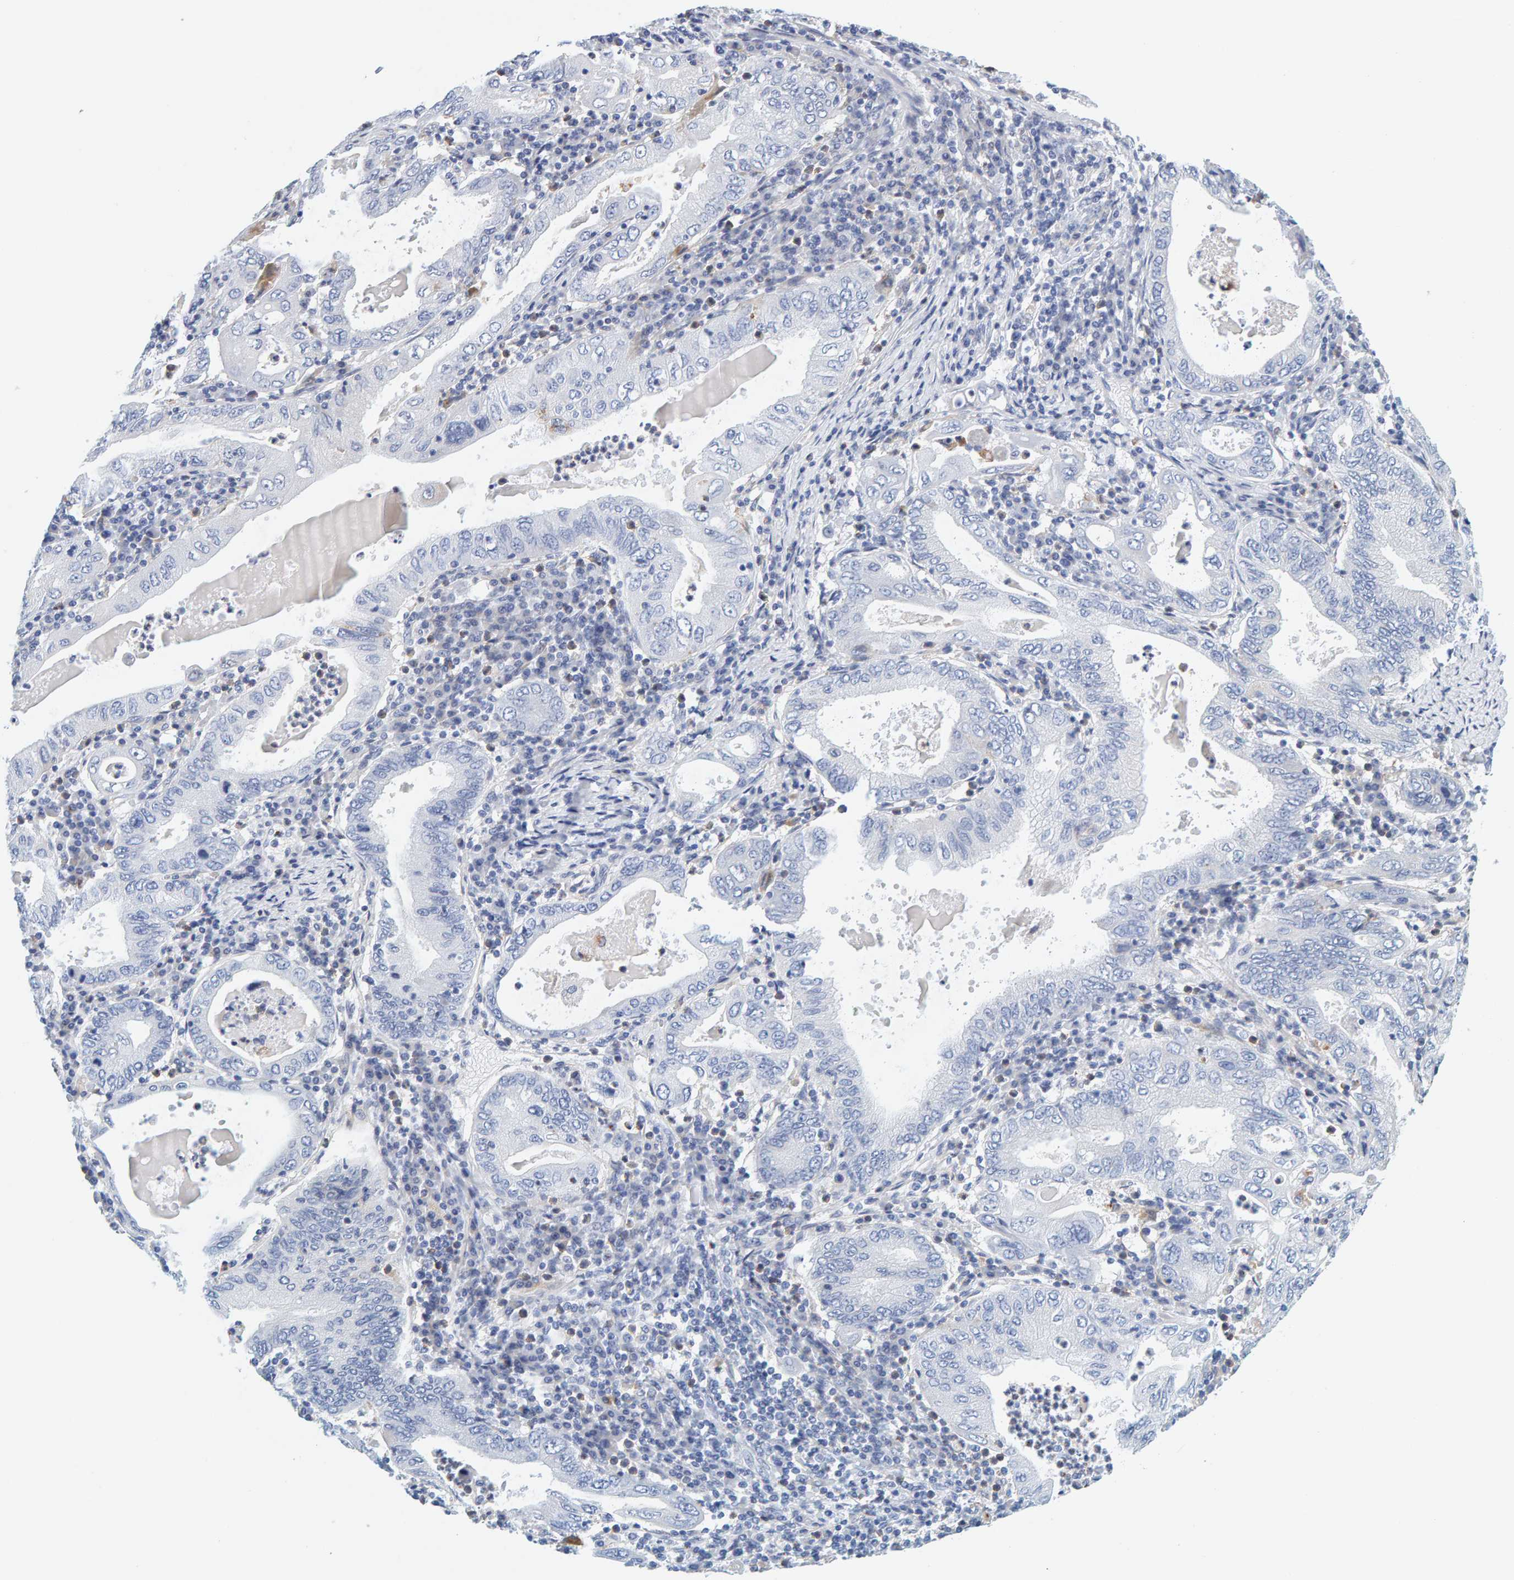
{"staining": {"intensity": "negative", "quantity": "none", "location": "none"}, "tissue": "stomach cancer", "cell_type": "Tumor cells", "image_type": "cancer", "snomed": [{"axis": "morphology", "description": "Normal tissue, NOS"}, {"axis": "morphology", "description": "Adenocarcinoma, NOS"}, {"axis": "topography", "description": "Esophagus"}, {"axis": "topography", "description": "Stomach, upper"}, {"axis": "topography", "description": "Peripheral nerve tissue"}], "caption": "The micrograph shows no staining of tumor cells in stomach cancer (adenocarcinoma).", "gene": "MOG", "patient": {"sex": "male", "age": 62}}